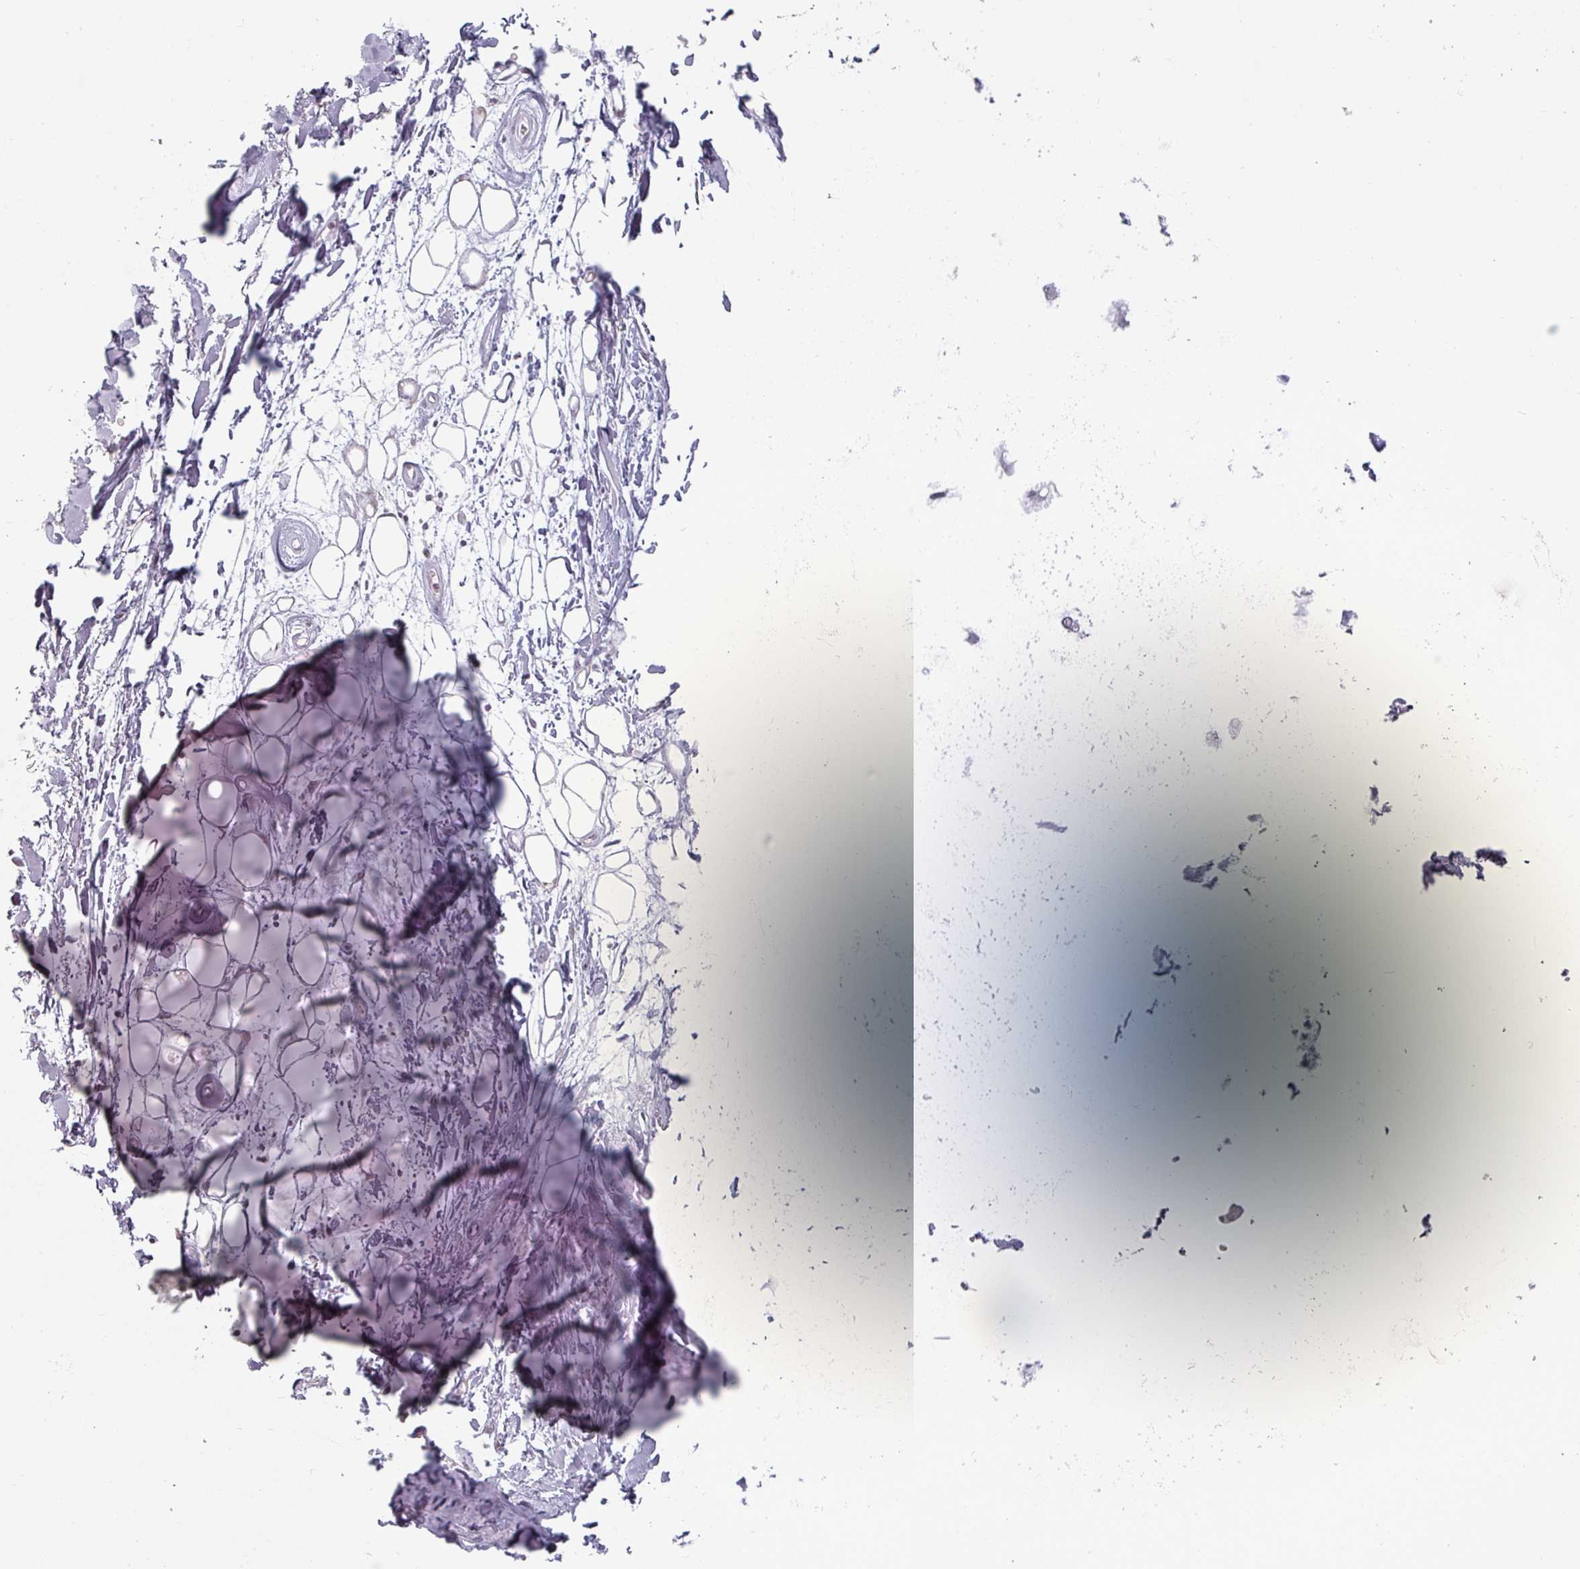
{"staining": {"intensity": "weak", "quantity": ">75%", "location": "cytoplasmic/membranous"}, "tissue": "adipose tissue", "cell_type": "Adipocytes", "image_type": "normal", "snomed": [{"axis": "morphology", "description": "Normal tissue, NOS"}, {"axis": "topography", "description": "Cartilage tissue"}], "caption": "Immunohistochemistry (IHC) image of unremarkable adipose tissue stained for a protein (brown), which reveals low levels of weak cytoplasmic/membranous expression in approximately >75% of adipocytes.", "gene": "EID1", "patient": {"sex": "male", "age": 57}}